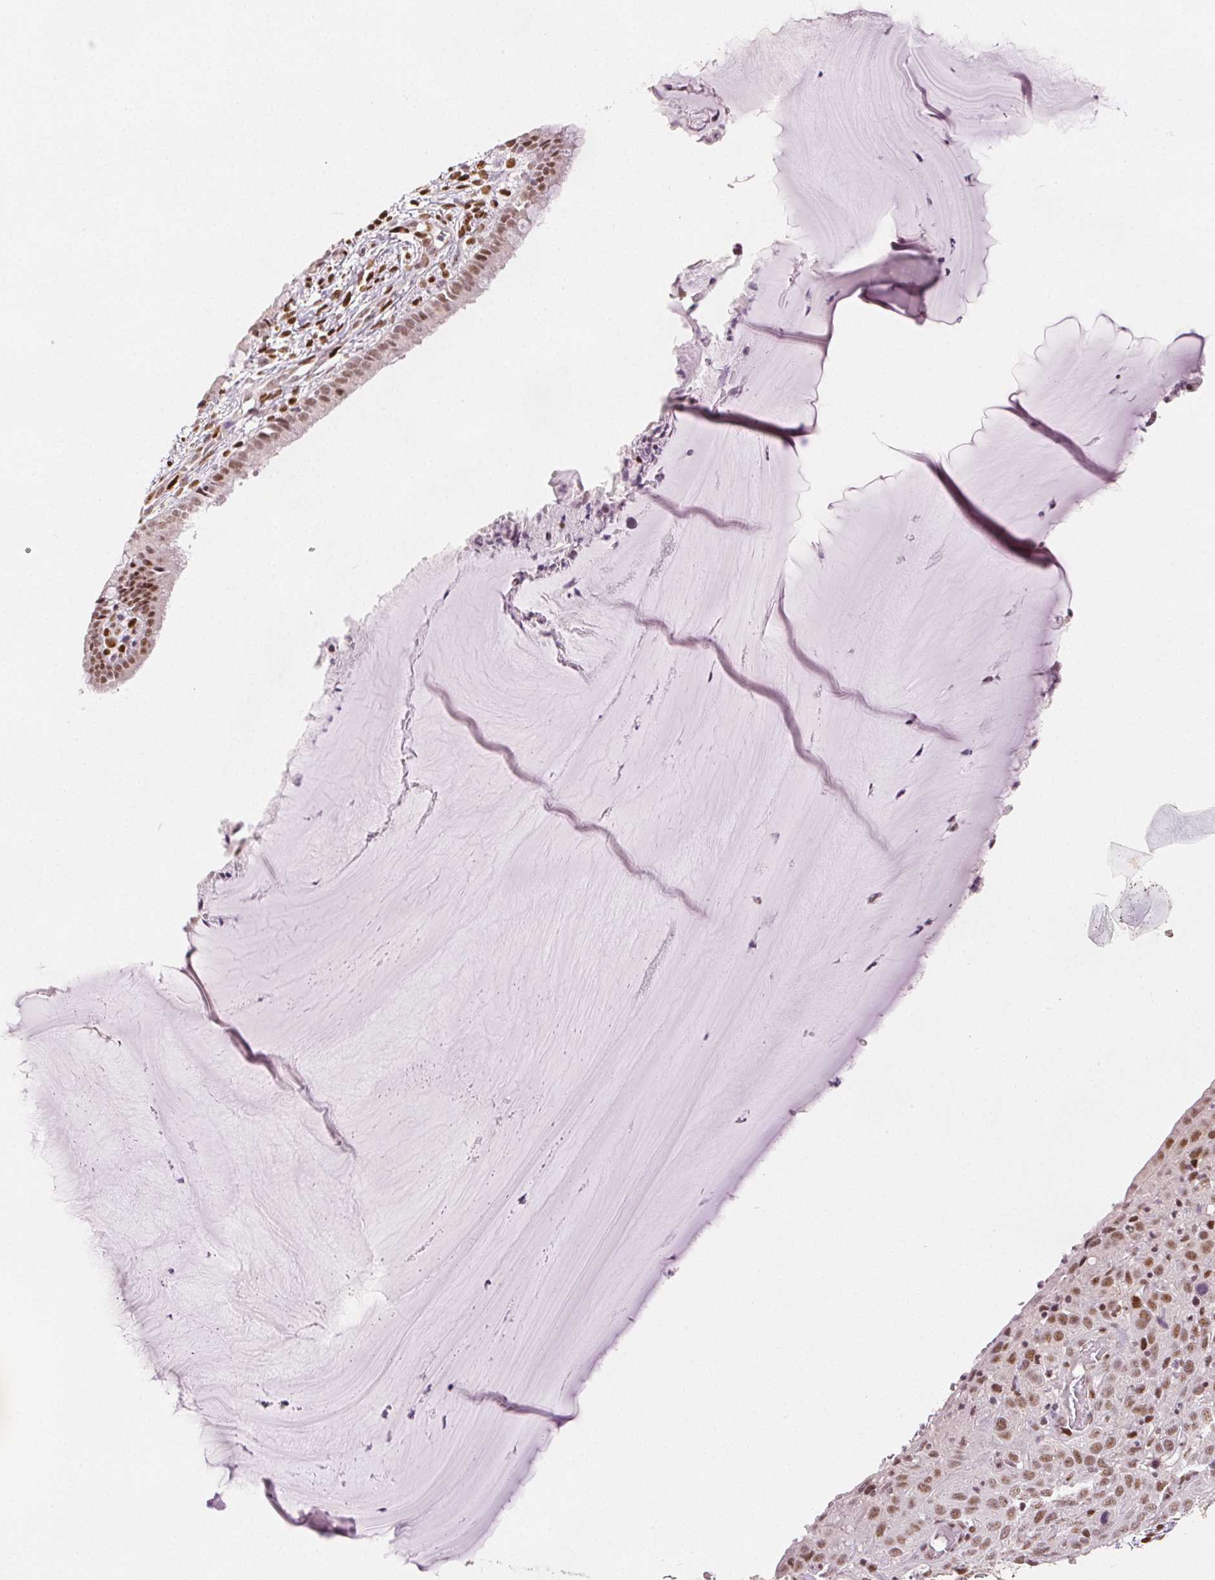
{"staining": {"intensity": "moderate", "quantity": ">75%", "location": "nuclear"}, "tissue": "cervical cancer", "cell_type": "Tumor cells", "image_type": "cancer", "snomed": [{"axis": "morphology", "description": "Squamous cell carcinoma, NOS"}, {"axis": "topography", "description": "Cervix"}], "caption": "Protein expression analysis of cervical cancer (squamous cell carcinoma) displays moderate nuclear positivity in approximately >75% of tumor cells.", "gene": "ZNF703", "patient": {"sex": "female", "age": 32}}